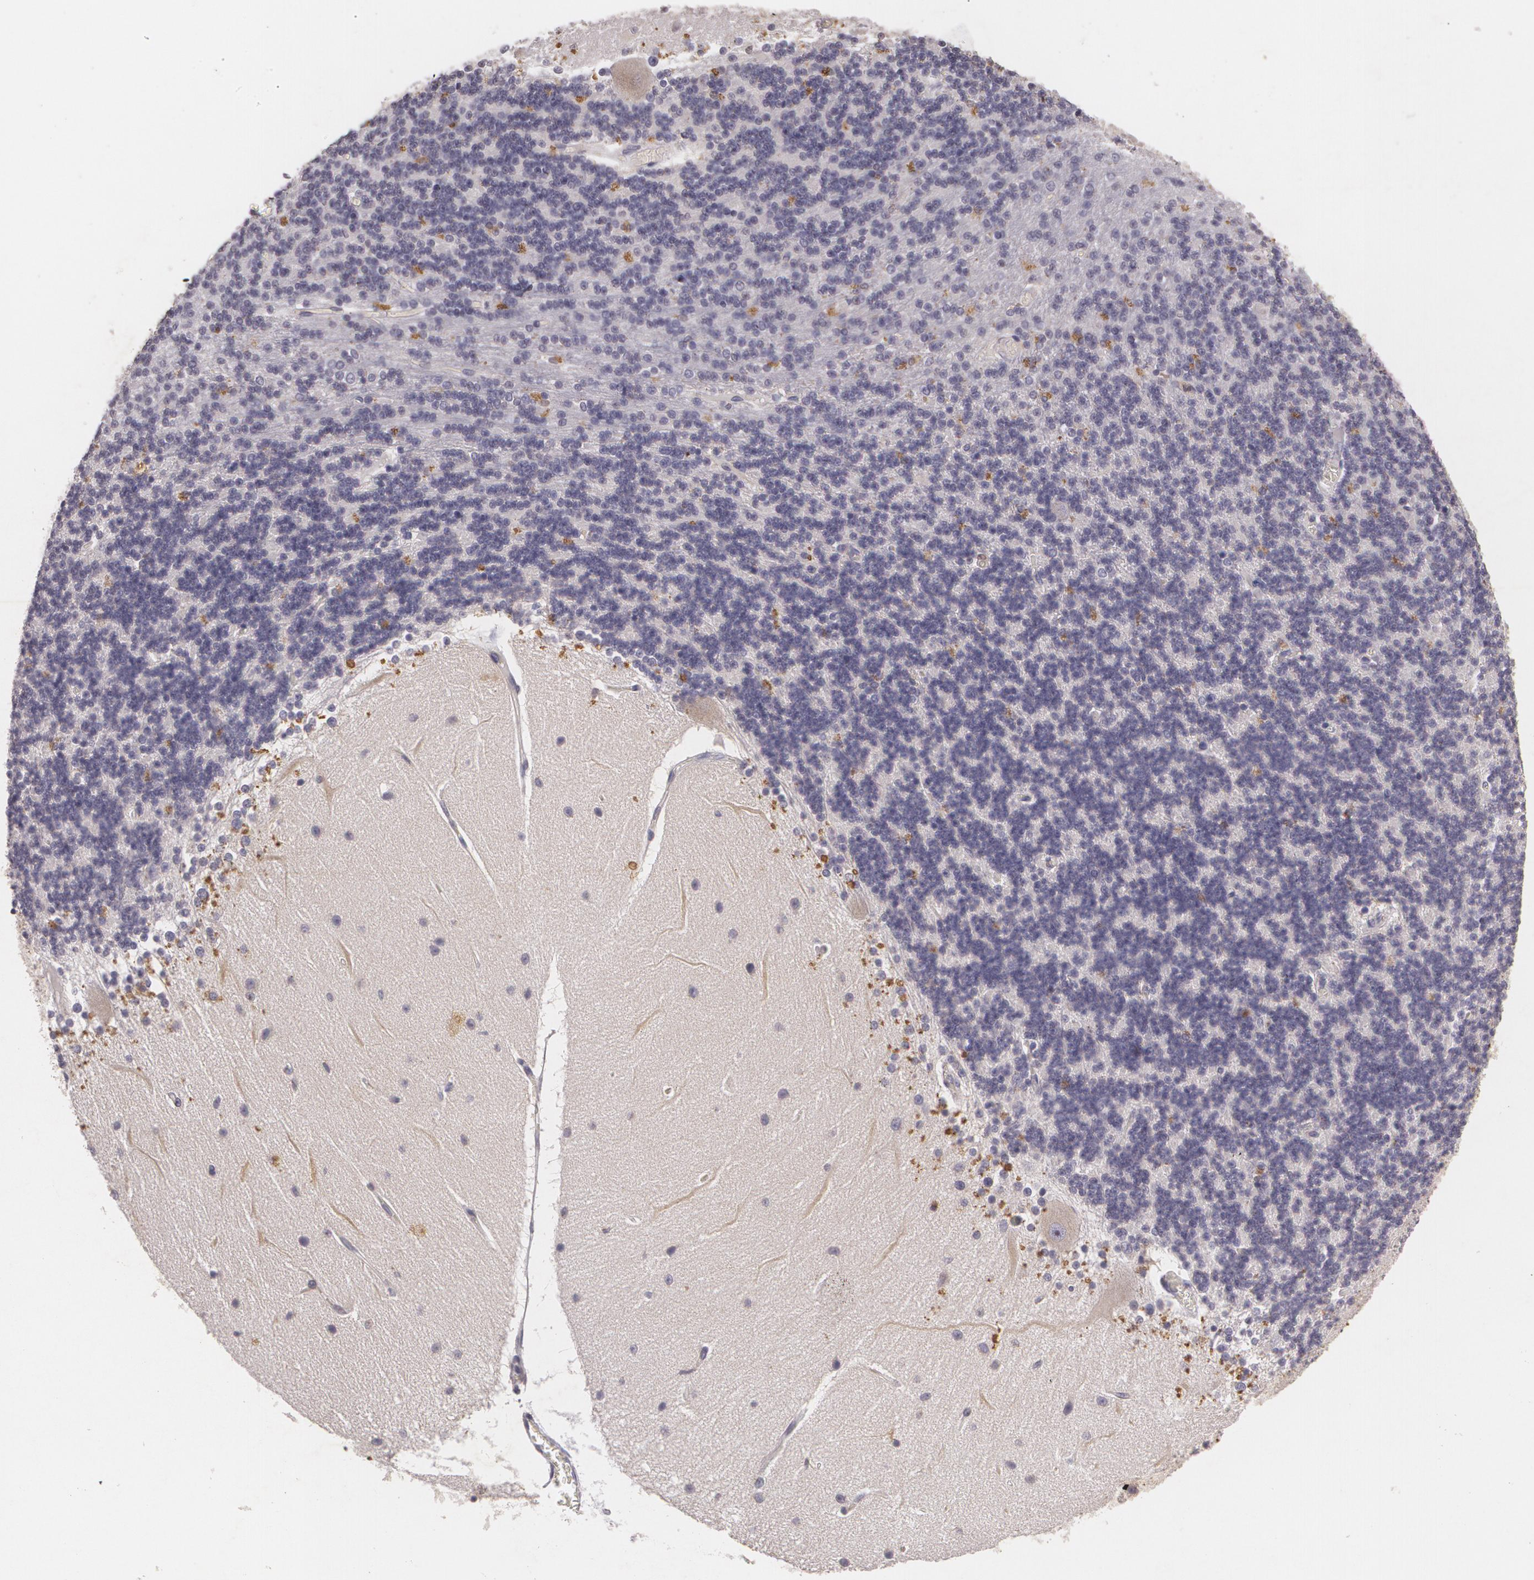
{"staining": {"intensity": "negative", "quantity": "none", "location": "none"}, "tissue": "cerebellum", "cell_type": "Cells in granular layer", "image_type": "normal", "snomed": [{"axis": "morphology", "description": "Normal tissue, NOS"}, {"axis": "topography", "description": "Cerebellum"}], "caption": "Cerebellum was stained to show a protein in brown. There is no significant staining in cells in granular layer. (DAB immunohistochemistry with hematoxylin counter stain).", "gene": "KCNA4", "patient": {"sex": "female", "age": 54}}